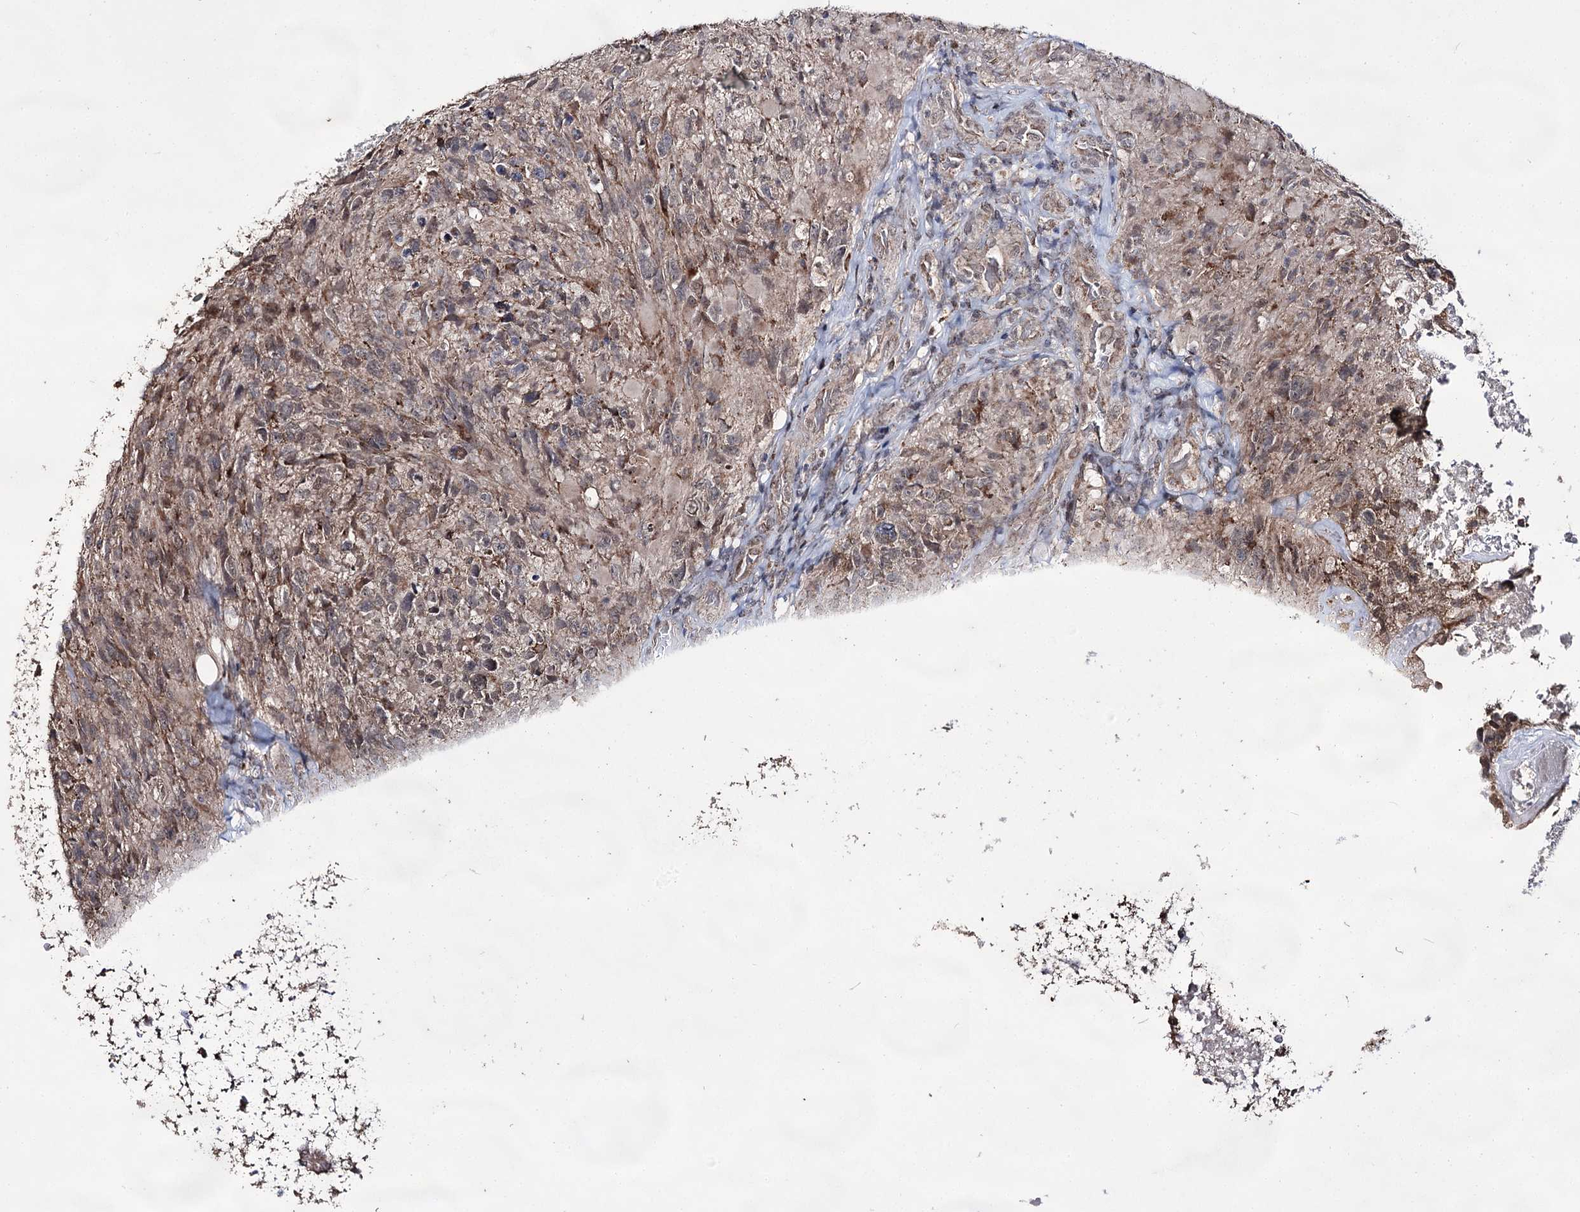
{"staining": {"intensity": "weak", "quantity": "<25%", "location": "cytoplasmic/membranous"}, "tissue": "glioma", "cell_type": "Tumor cells", "image_type": "cancer", "snomed": [{"axis": "morphology", "description": "Glioma, malignant, High grade"}, {"axis": "topography", "description": "Brain"}], "caption": "The IHC histopathology image has no significant positivity in tumor cells of glioma tissue.", "gene": "ACTR6", "patient": {"sex": "male", "age": 76}}